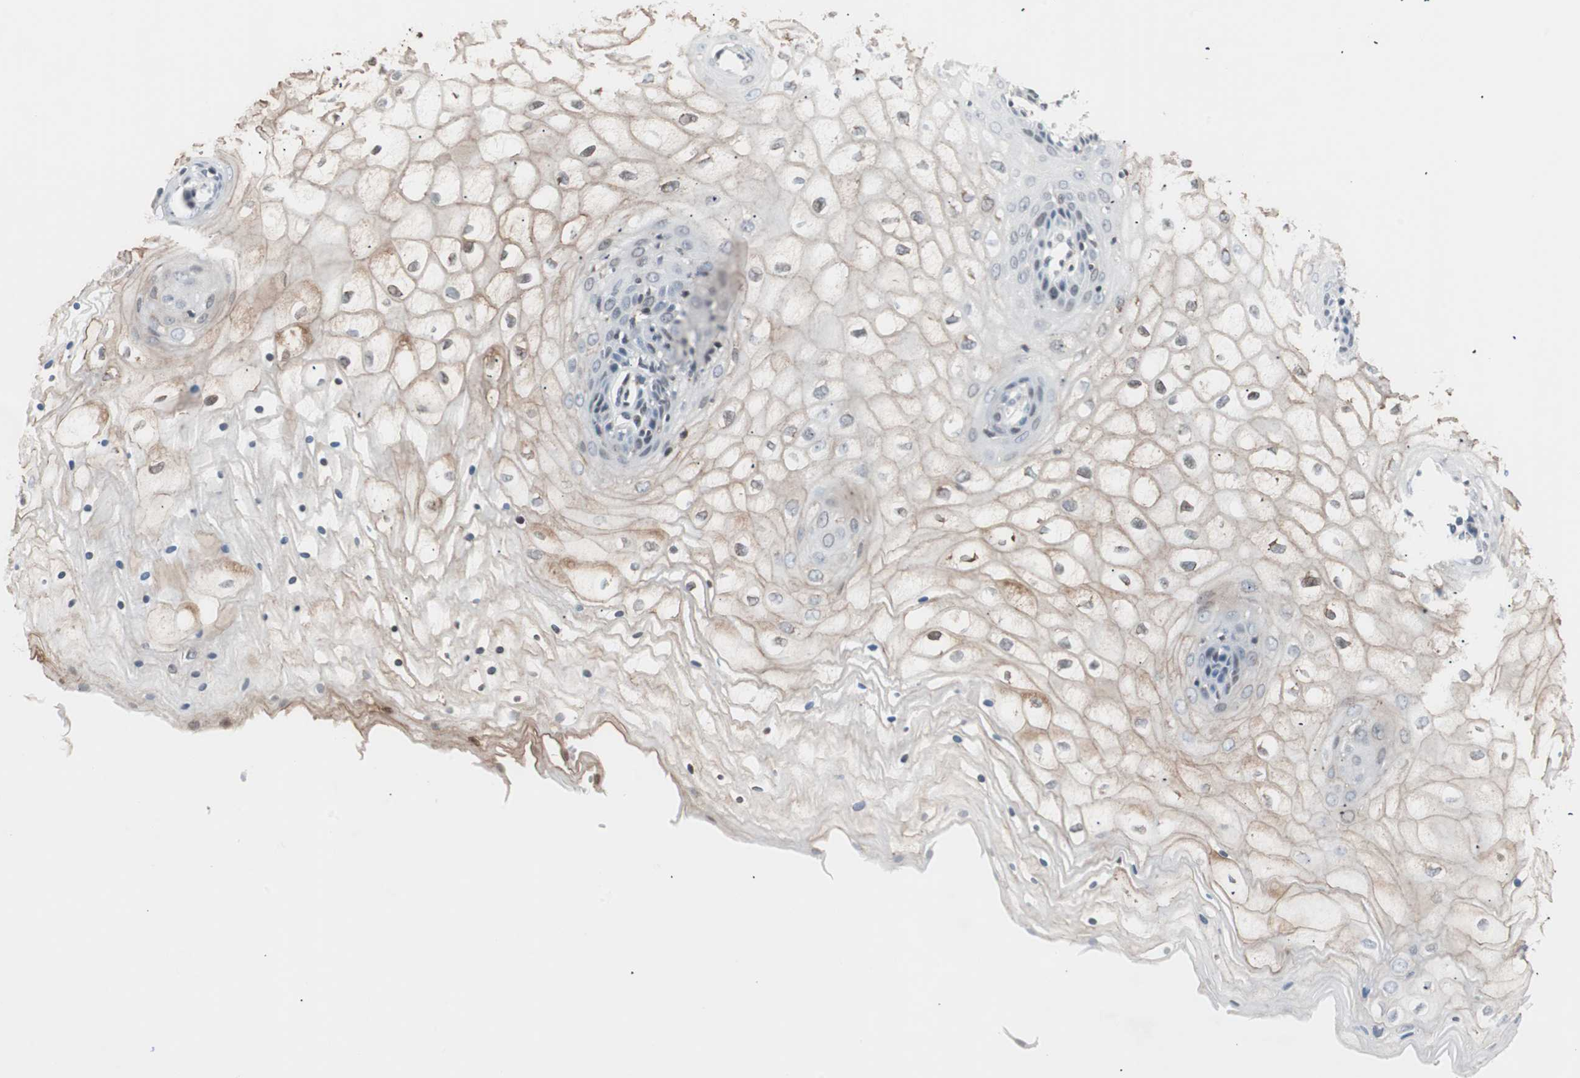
{"staining": {"intensity": "moderate", "quantity": "25%-75%", "location": "cytoplasmic/membranous"}, "tissue": "vagina", "cell_type": "Squamous epithelial cells", "image_type": "normal", "snomed": [{"axis": "morphology", "description": "Normal tissue, NOS"}, {"axis": "topography", "description": "Vagina"}], "caption": "This micrograph exhibits immunohistochemistry staining of unremarkable vagina, with medium moderate cytoplasmic/membranous staining in approximately 25%-75% of squamous epithelial cells.", "gene": "POLH", "patient": {"sex": "female", "age": 34}}